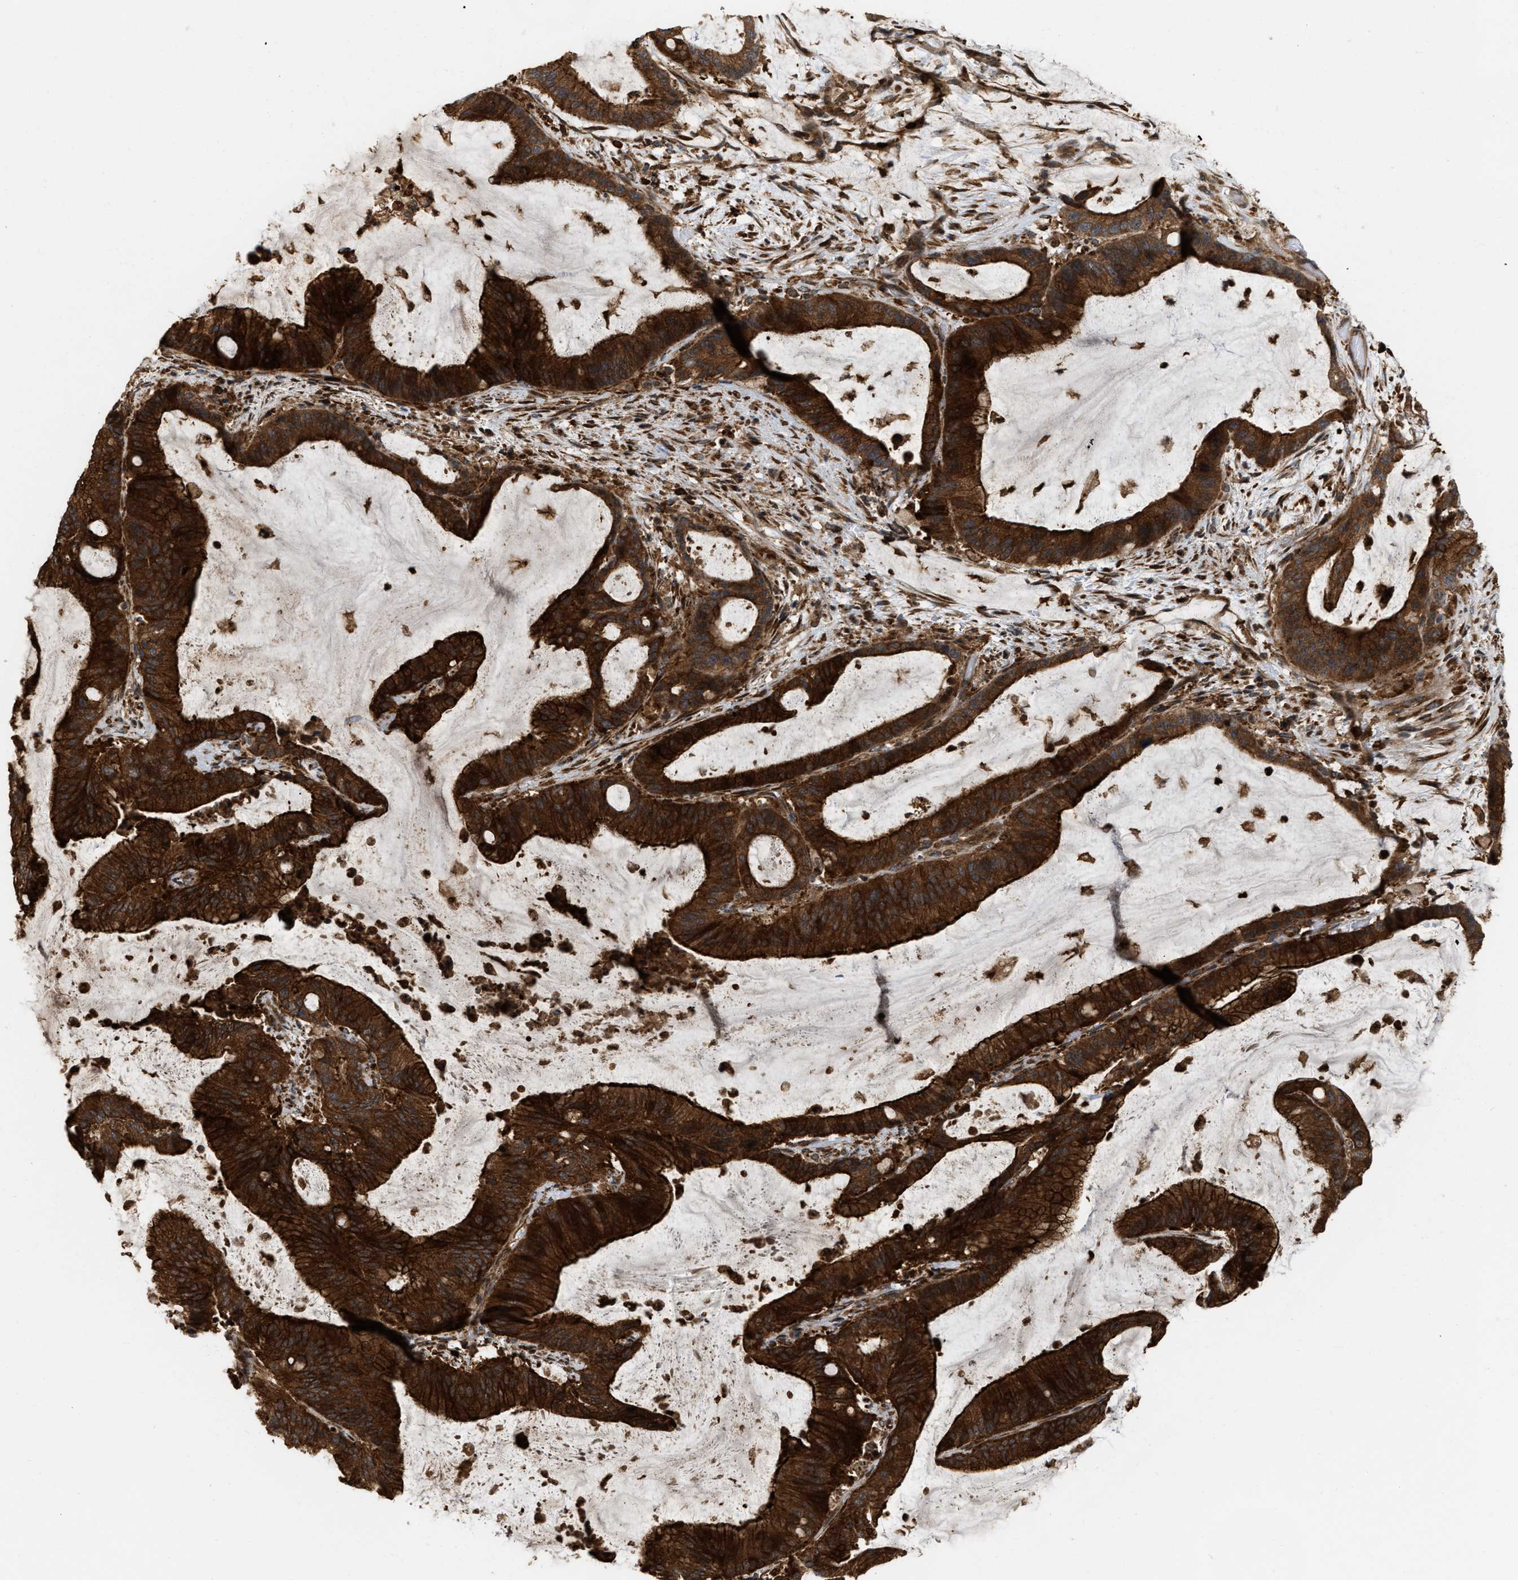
{"staining": {"intensity": "strong", "quantity": ">75%", "location": "cytoplasmic/membranous"}, "tissue": "liver cancer", "cell_type": "Tumor cells", "image_type": "cancer", "snomed": [{"axis": "morphology", "description": "Normal tissue, NOS"}, {"axis": "morphology", "description": "Cholangiocarcinoma"}, {"axis": "topography", "description": "Liver"}, {"axis": "topography", "description": "Peripheral nerve tissue"}], "caption": "The image demonstrates staining of cholangiocarcinoma (liver), revealing strong cytoplasmic/membranous protein expression (brown color) within tumor cells.", "gene": "IQCE", "patient": {"sex": "female", "age": 73}}